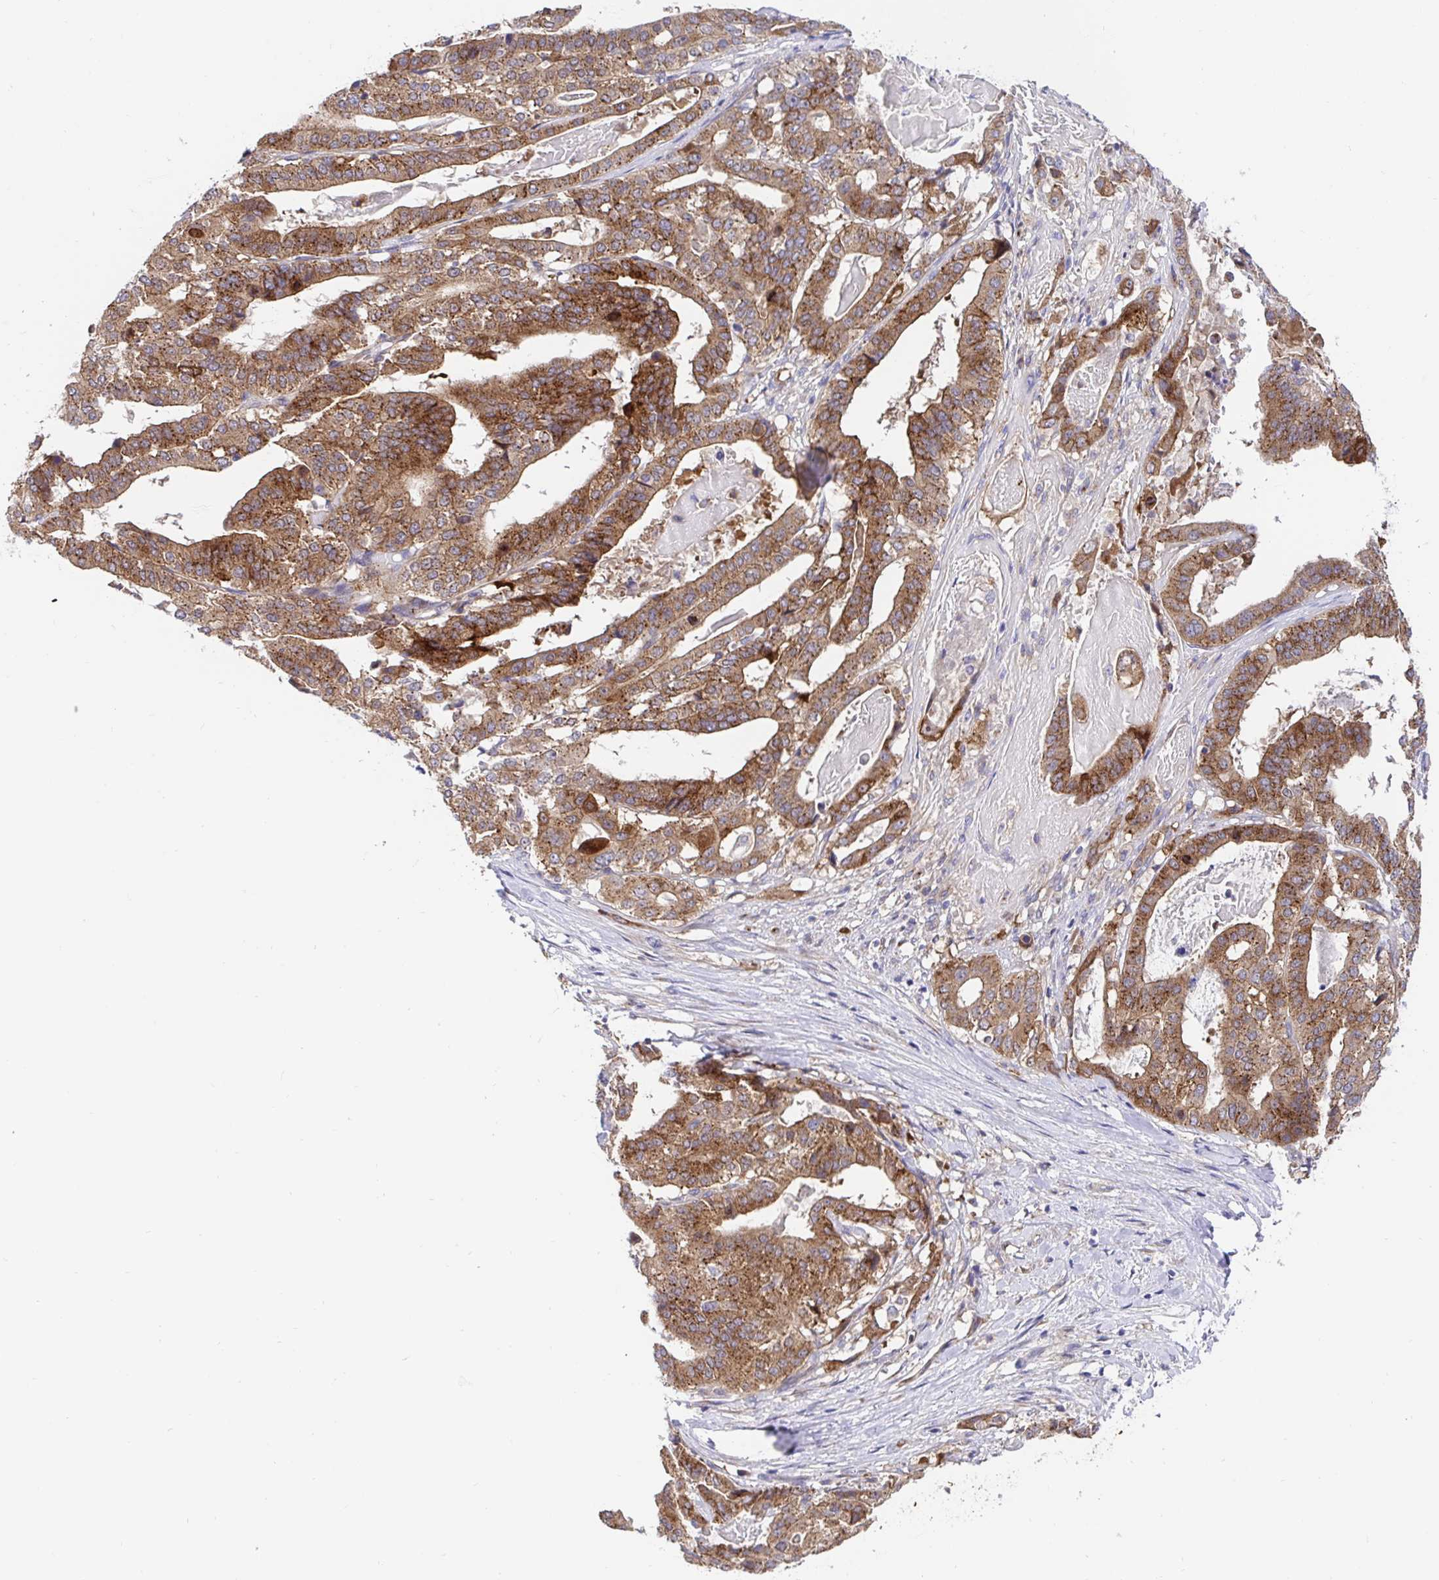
{"staining": {"intensity": "strong", "quantity": ">75%", "location": "cytoplasmic/membranous"}, "tissue": "stomach cancer", "cell_type": "Tumor cells", "image_type": "cancer", "snomed": [{"axis": "morphology", "description": "Adenocarcinoma, NOS"}, {"axis": "topography", "description": "Stomach"}], "caption": "A photomicrograph of stomach adenocarcinoma stained for a protein shows strong cytoplasmic/membranous brown staining in tumor cells. The protein is shown in brown color, while the nuclei are stained blue.", "gene": "GOLGA1", "patient": {"sex": "male", "age": 48}}